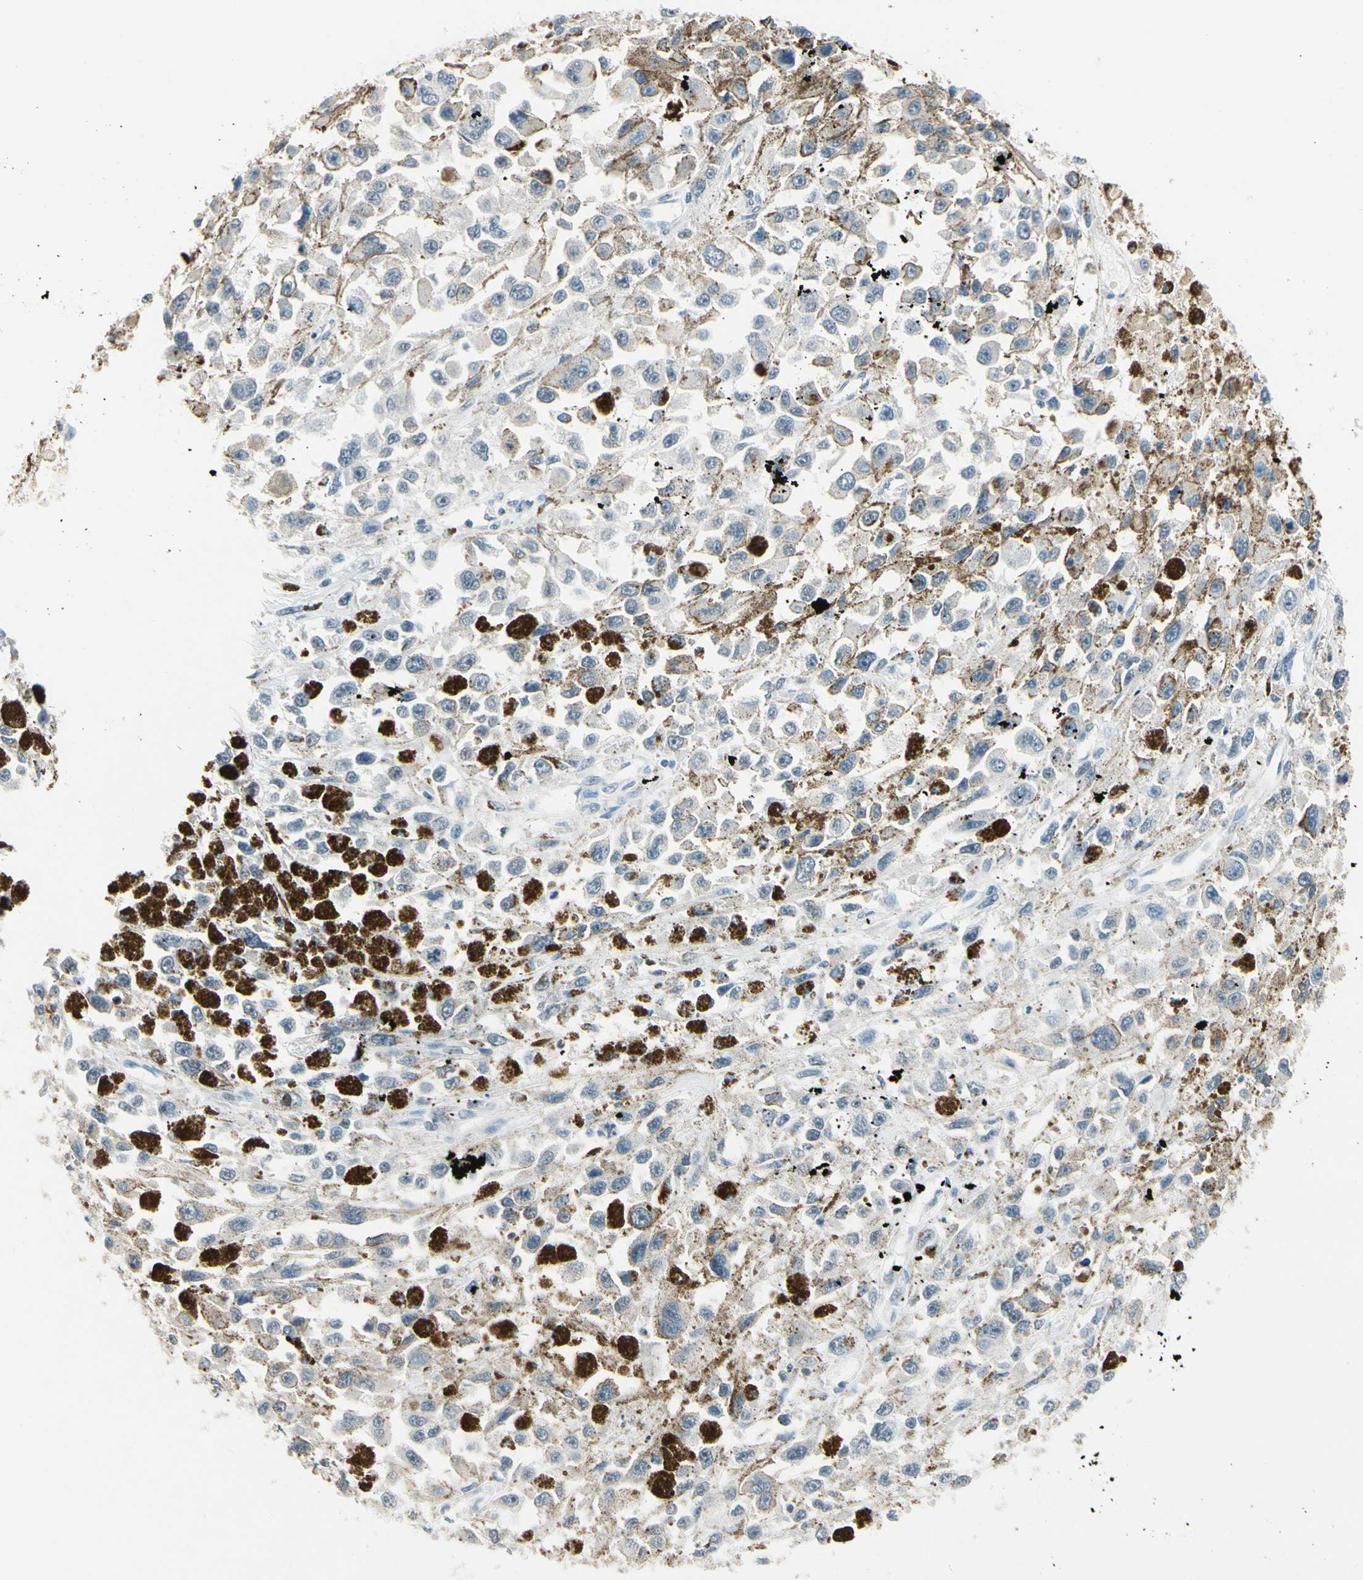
{"staining": {"intensity": "negative", "quantity": "none", "location": "none"}, "tissue": "melanoma", "cell_type": "Tumor cells", "image_type": "cancer", "snomed": [{"axis": "morphology", "description": "Malignant melanoma, Metastatic site"}, {"axis": "topography", "description": "Lymph node"}], "caption": "Tumor cells show no significant positivity in melanoma.", "gene": "PIP5K1B", "patient": {"sex": "male", "age": 59}}